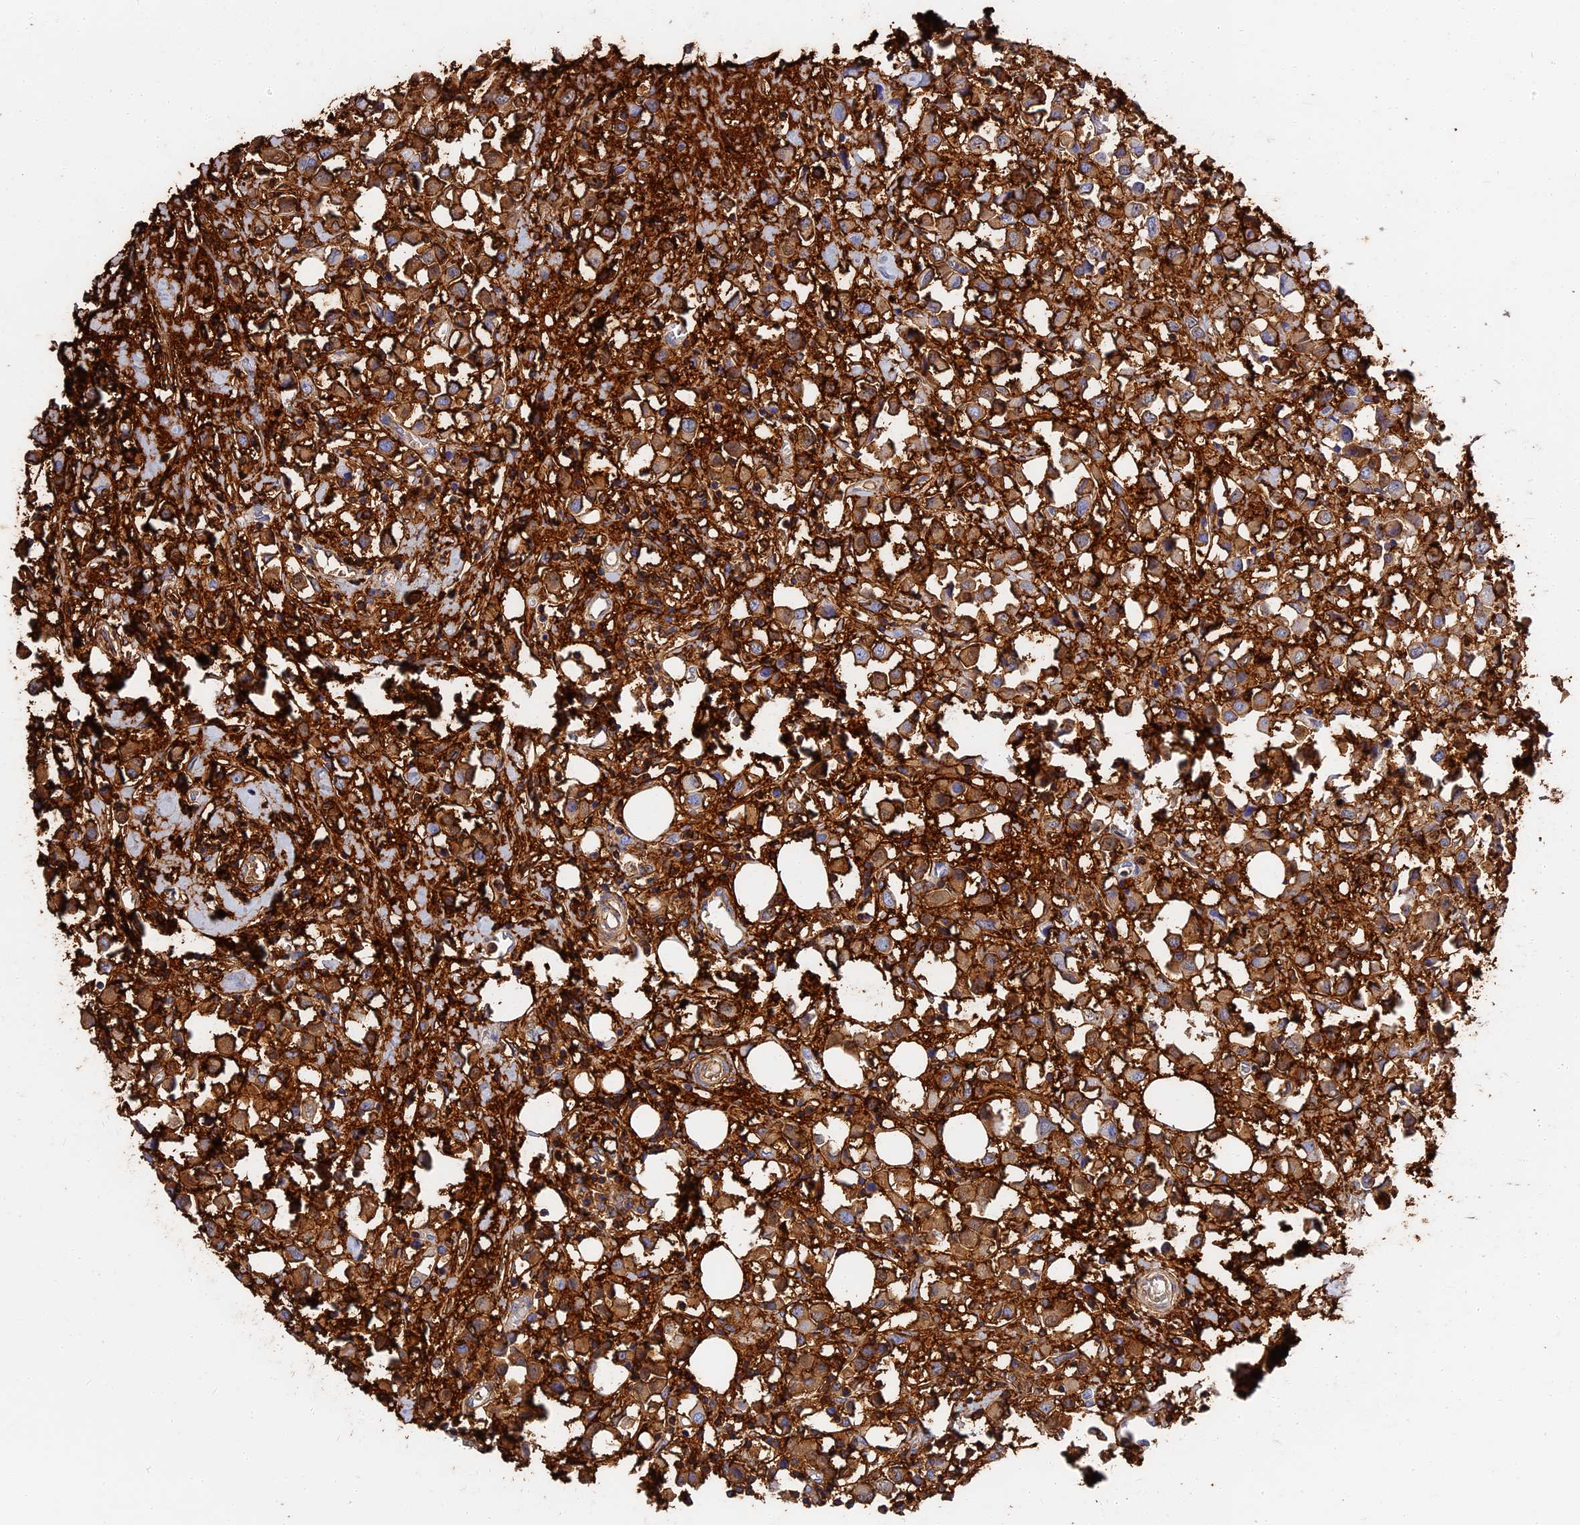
{"staining": {"intensity": "moderate", "quantity": ">75%", "location": "cytoplasmic/membranous"}, "tissue": "breast cancer", "cell_type": "Tumor cells", "image_type": "cancer", "snomed": [{"axis": "morphology", "description": "Duct carcinoma"}, {"axis": "topography", "description": "Breast"}], "caption": "Immunohistochemistry image of neoplastic tissue: human breast cancer stained using IHC demonstrates medium levels of moderate protein expression localized specifically in the cytoplasmic/membranous of tumor cells, appearing as a cytoplasmic/membranous brown color.", "gene": "ITIH1", "patient": {"sex": "female", "age": 61}}